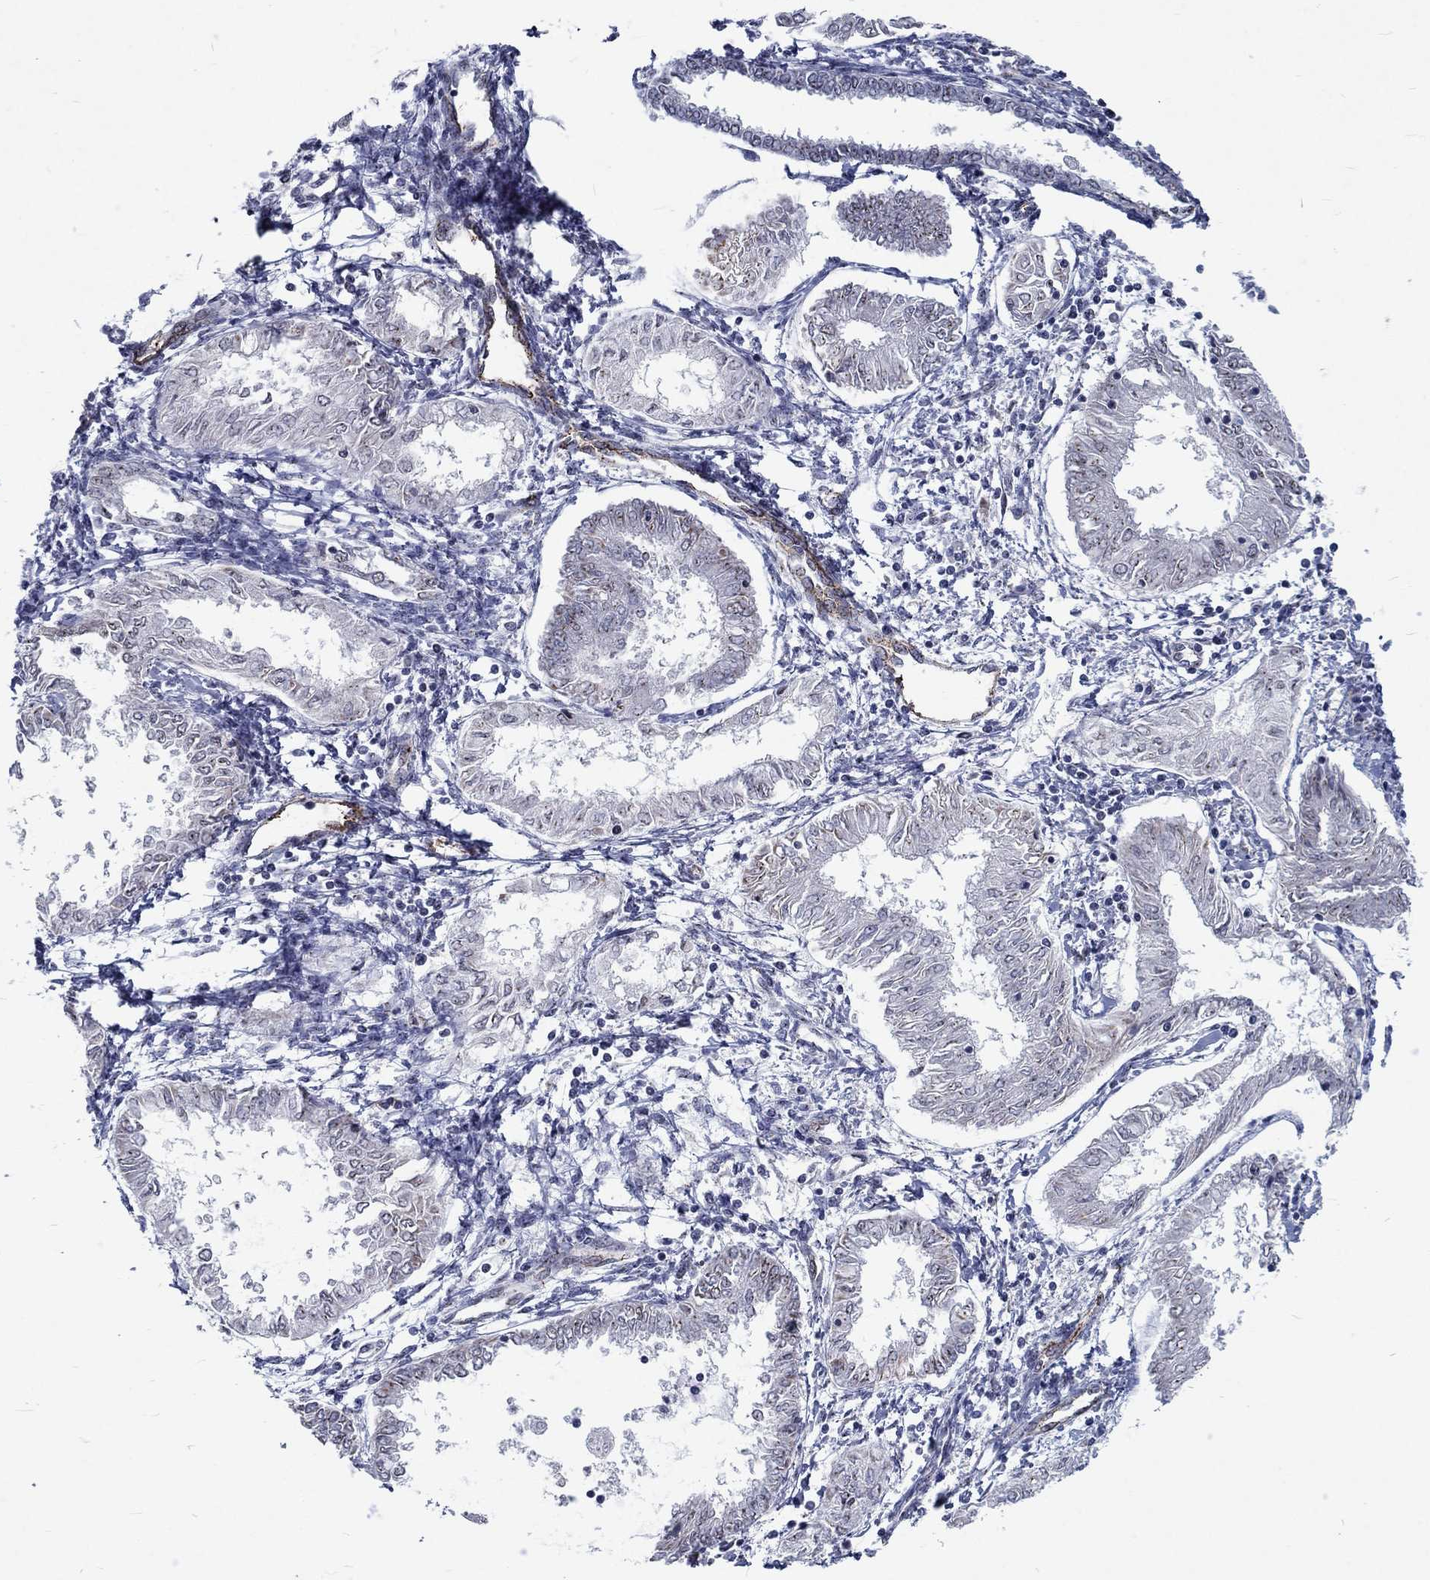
{"staining": {"intensity": "negative", "quantity": "none", "location": "none"}, "tissue": "endometrial cancer", "cell_type": "Tumor cells", "image_type": "cancer", "snomed": [{"axis": "morphology", "description": "Adenocarcinoma, NOS"}, {"axis": "topography", "description": "Endometrium"}], "caption": "A high-resolution histopathology image shows IHC staining of adenocarcinoma (endometrial), which displays no significant staining in tumor cells.", "gene": "ZBED1", "patient": {"sex": "female", "age": 68}}